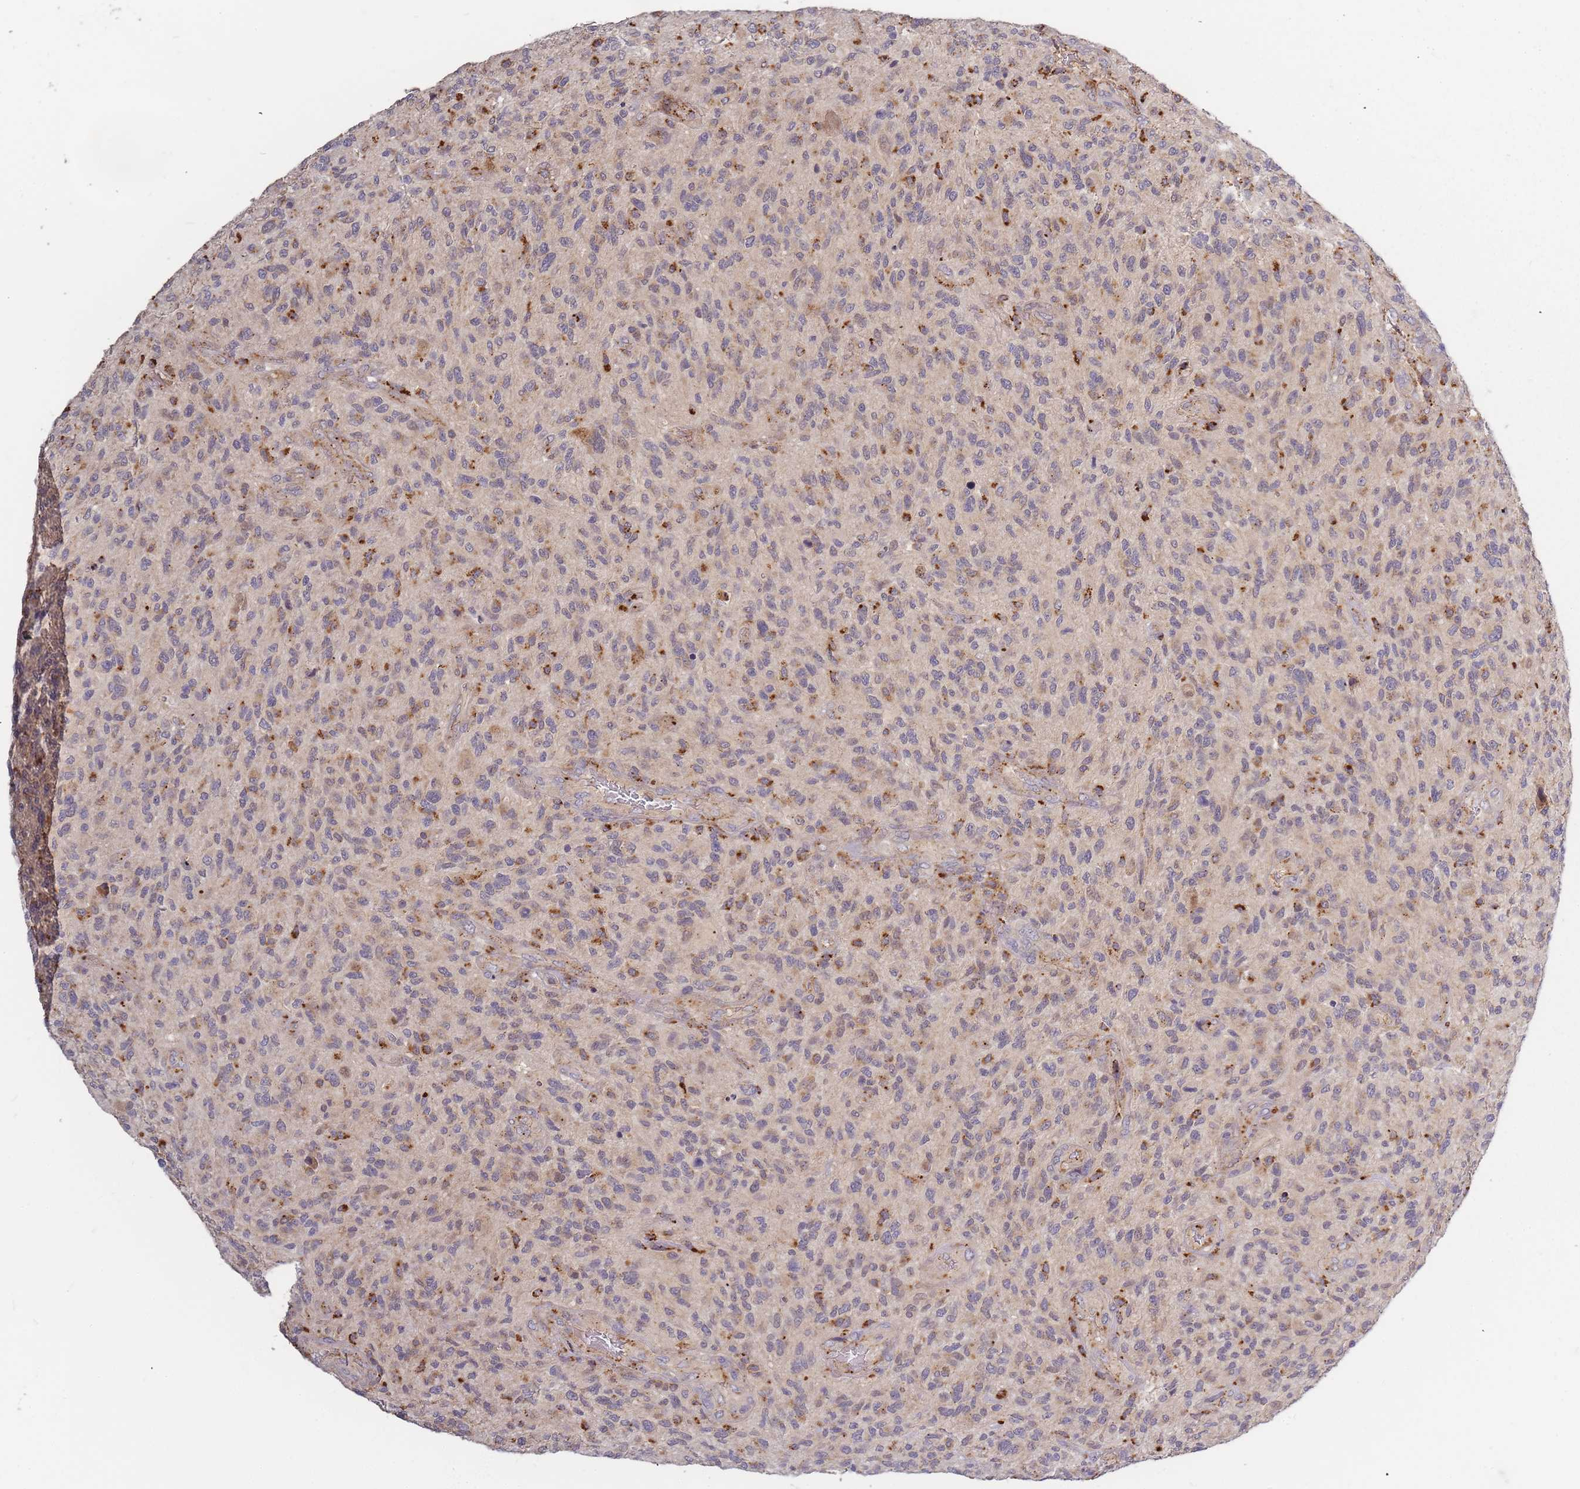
{"staining": {"intensity": "weak", "quantity": ">75%", "location": "cytoplasmic/membranous"}, "tissue": "glioma", "cell_type": "Tumor cells", "image_type": "cancer", "snomed": [{"axis": "morphology", "description": "Glioma, malignant, High grade"}, {"axis": "topography", "description": "Brain"}], "caption": "Protein staining of glioma tissue shows weak cytoplasmic/membranous expression in about >75% of tumor cells. (DAB = brown stain, brightfield microscopy at high magnification).", "gene": "ATG5", "patient": {"sex": "male", "age": 47}}